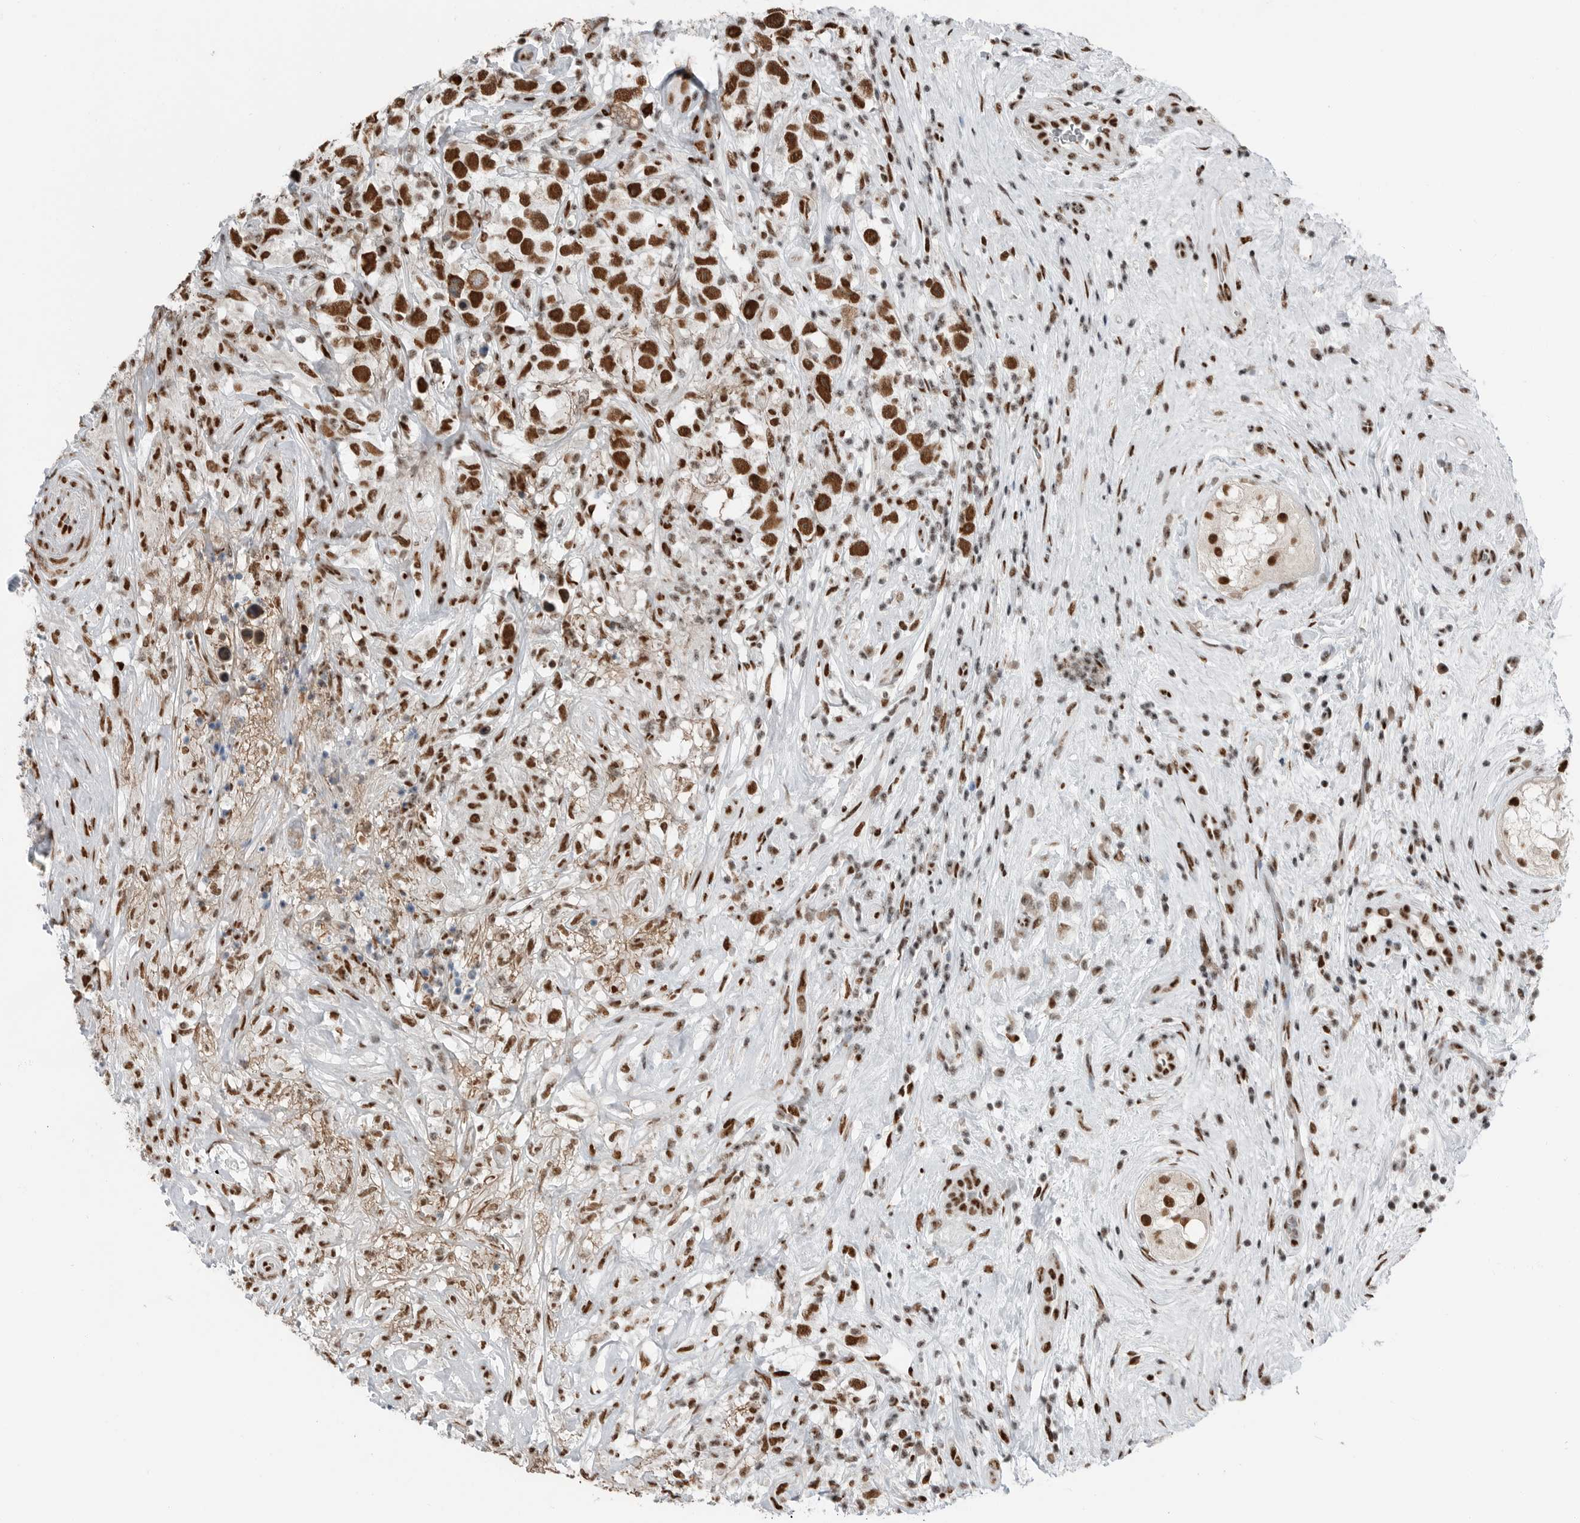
{"staining": {"intensity": "strong", "quantity": ">75%", "location": "nuclear"}, "tissue": "testis cancer", "cell_type": "Tumor cells", "image_type": "cancer", "snomed": [{"axis": "morphology", "description": "Seminoma, NOS"}, {"axis": "topography", "description": "Testis"}], "caption": "Testis seminoma stained with a protein marker displays strong staining in tumor cells.", "gene": "BLZF1", "patient": {"sex": "male", "age": 49}}